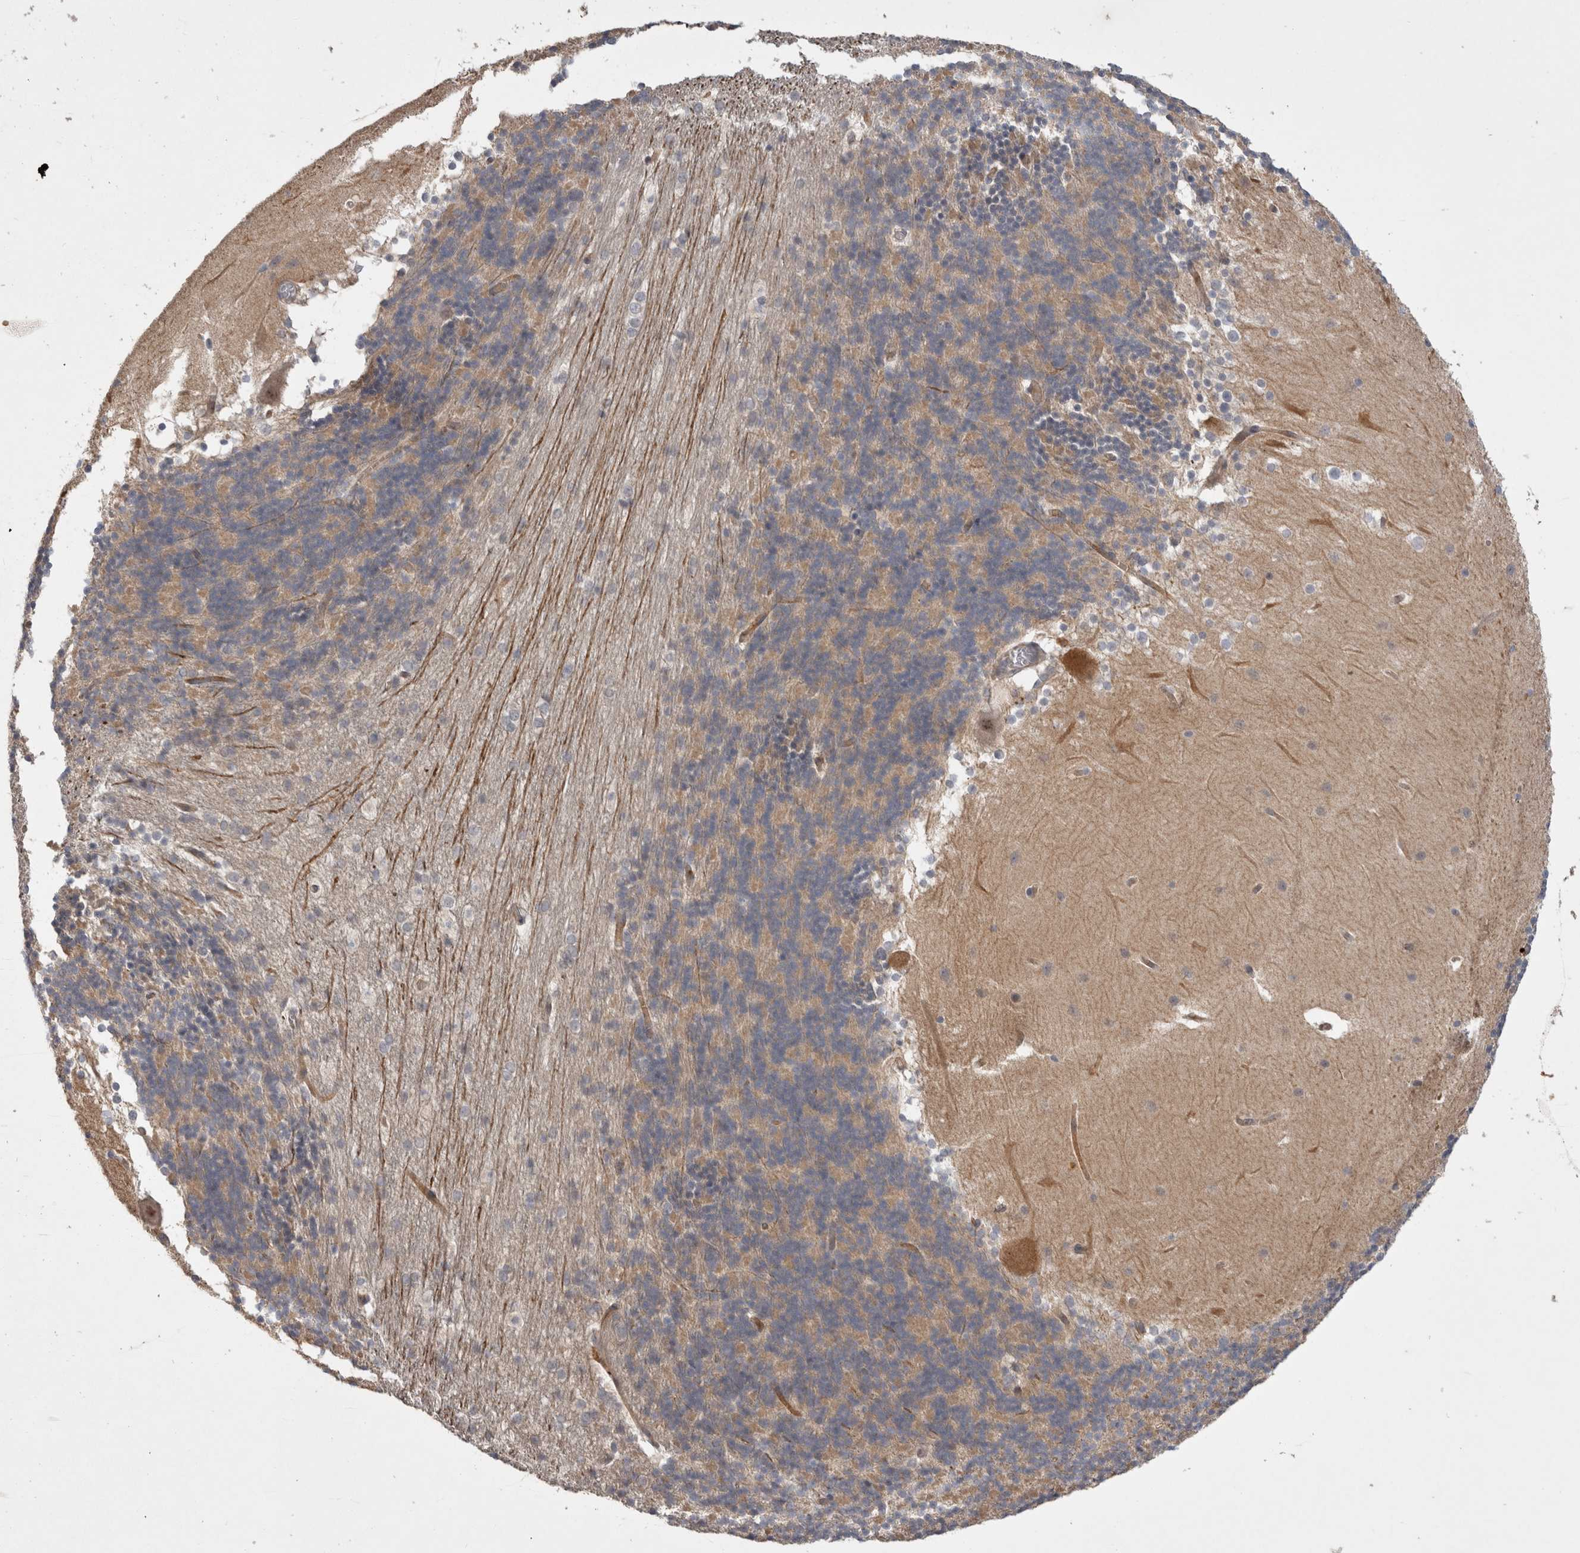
{"staining": {"intensity": "weak", "quantity": "<25%", "location": "cytoplasmic/membranous"}, "tissue": "cerebellum", "cell_type": "Cells in granular layer", "image_type": "normal", "snomed": [{"axis": "morphology", "description": "Normal tissue, NOS"}, {"axis": "topography", "description": "Cerebellum"}], "caption": "Immunohistochemistry (IHC) of unremarkable cerebellum displays no staining in cells in granular layer. Nuclei are stained in blue.", "gene": "CERS3", "patient": {"sex": "female", "age": 19}}